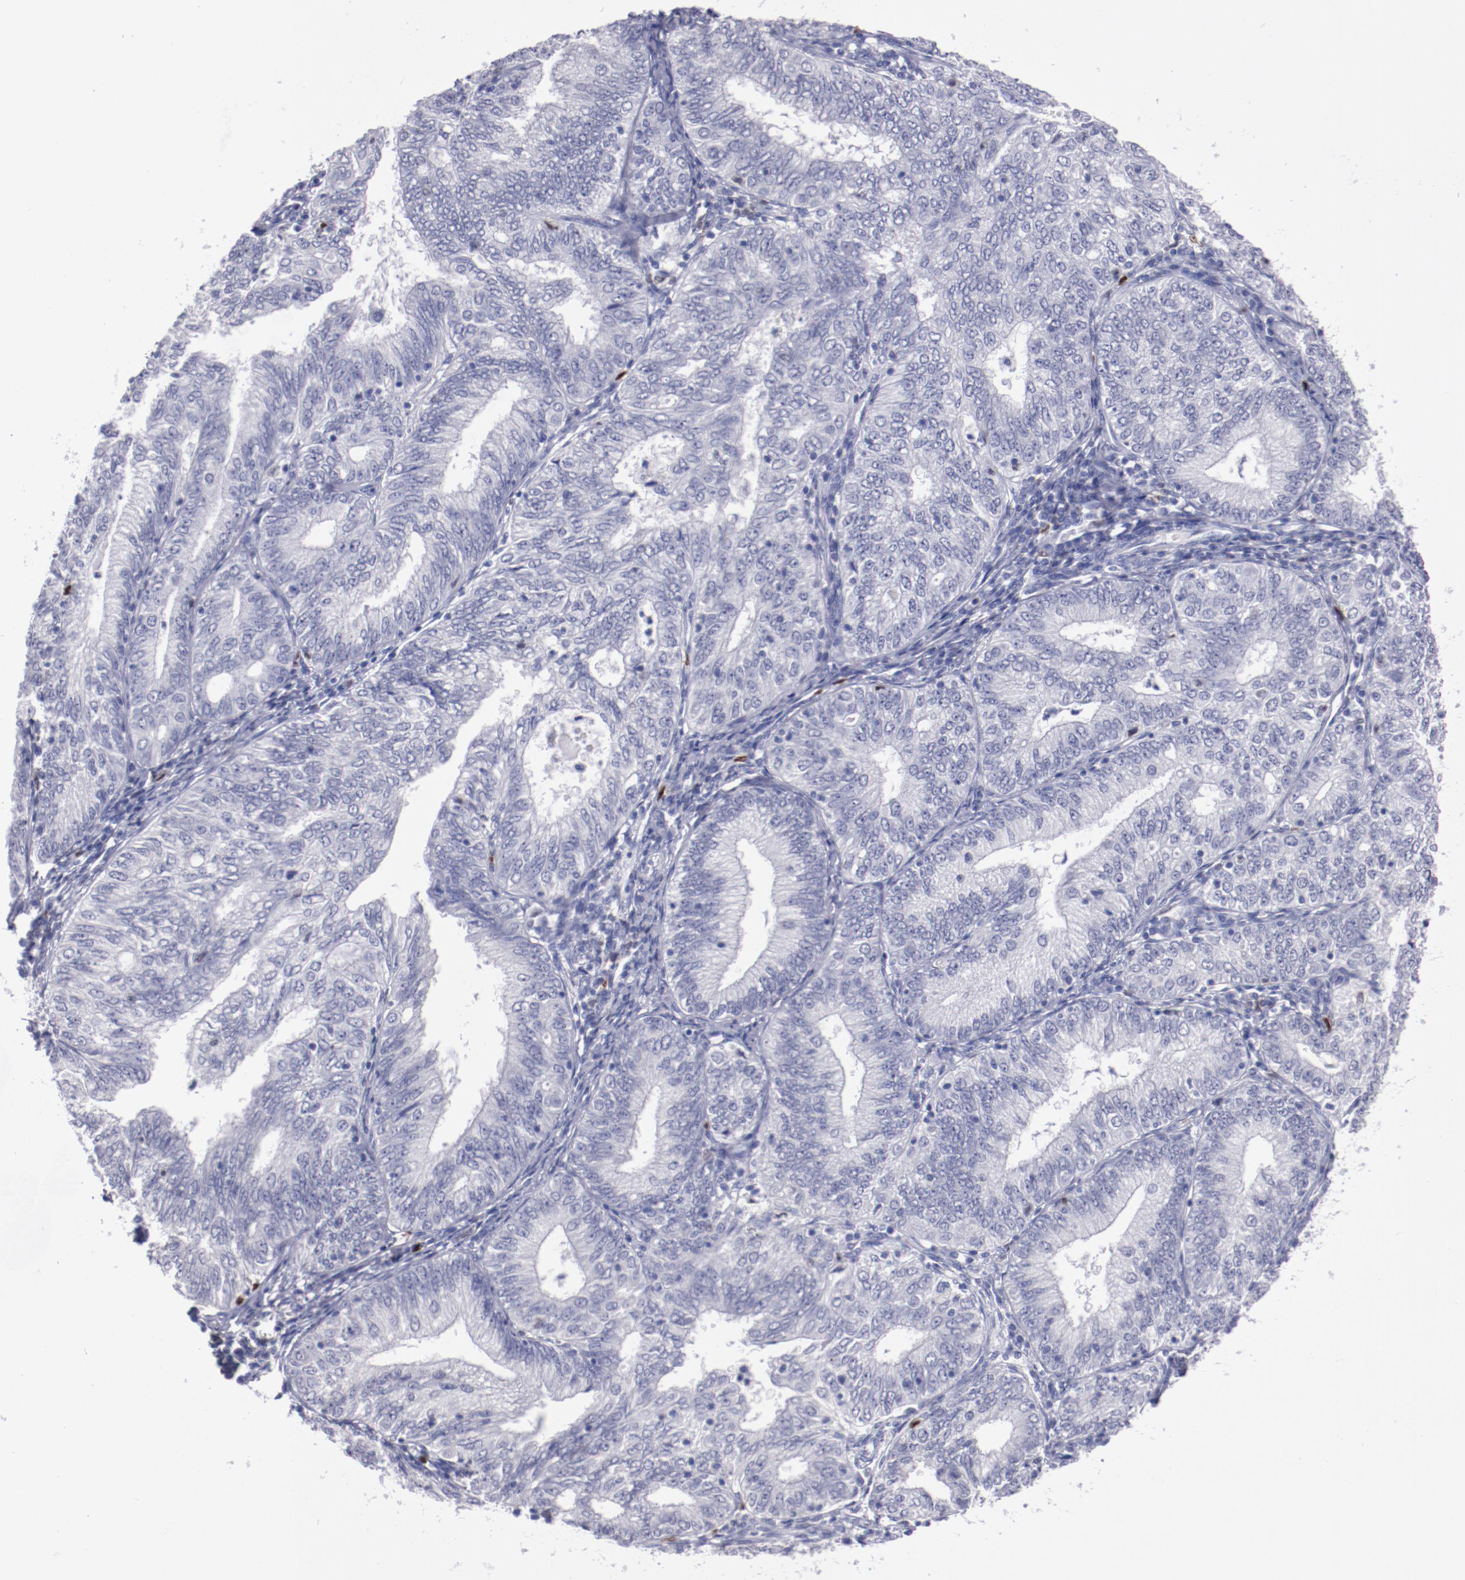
{"staining": {"intensity": "negative", "quantity": "none", "location": "none"}, "tissue": "endometrial cancer", "cell_type": "Tumor cells", "image_type": "cancer", "snomed": [{"axis": "morphology", "description": "Adenocarcinoma, NOS"}, {"axis": "topography", "description": "Endometrium"}], "caption": "There is no significant expression in tumor cells of endometrial cancer.", "gene": "IRF8", "patient": {"sex": "female", "age": 69}}